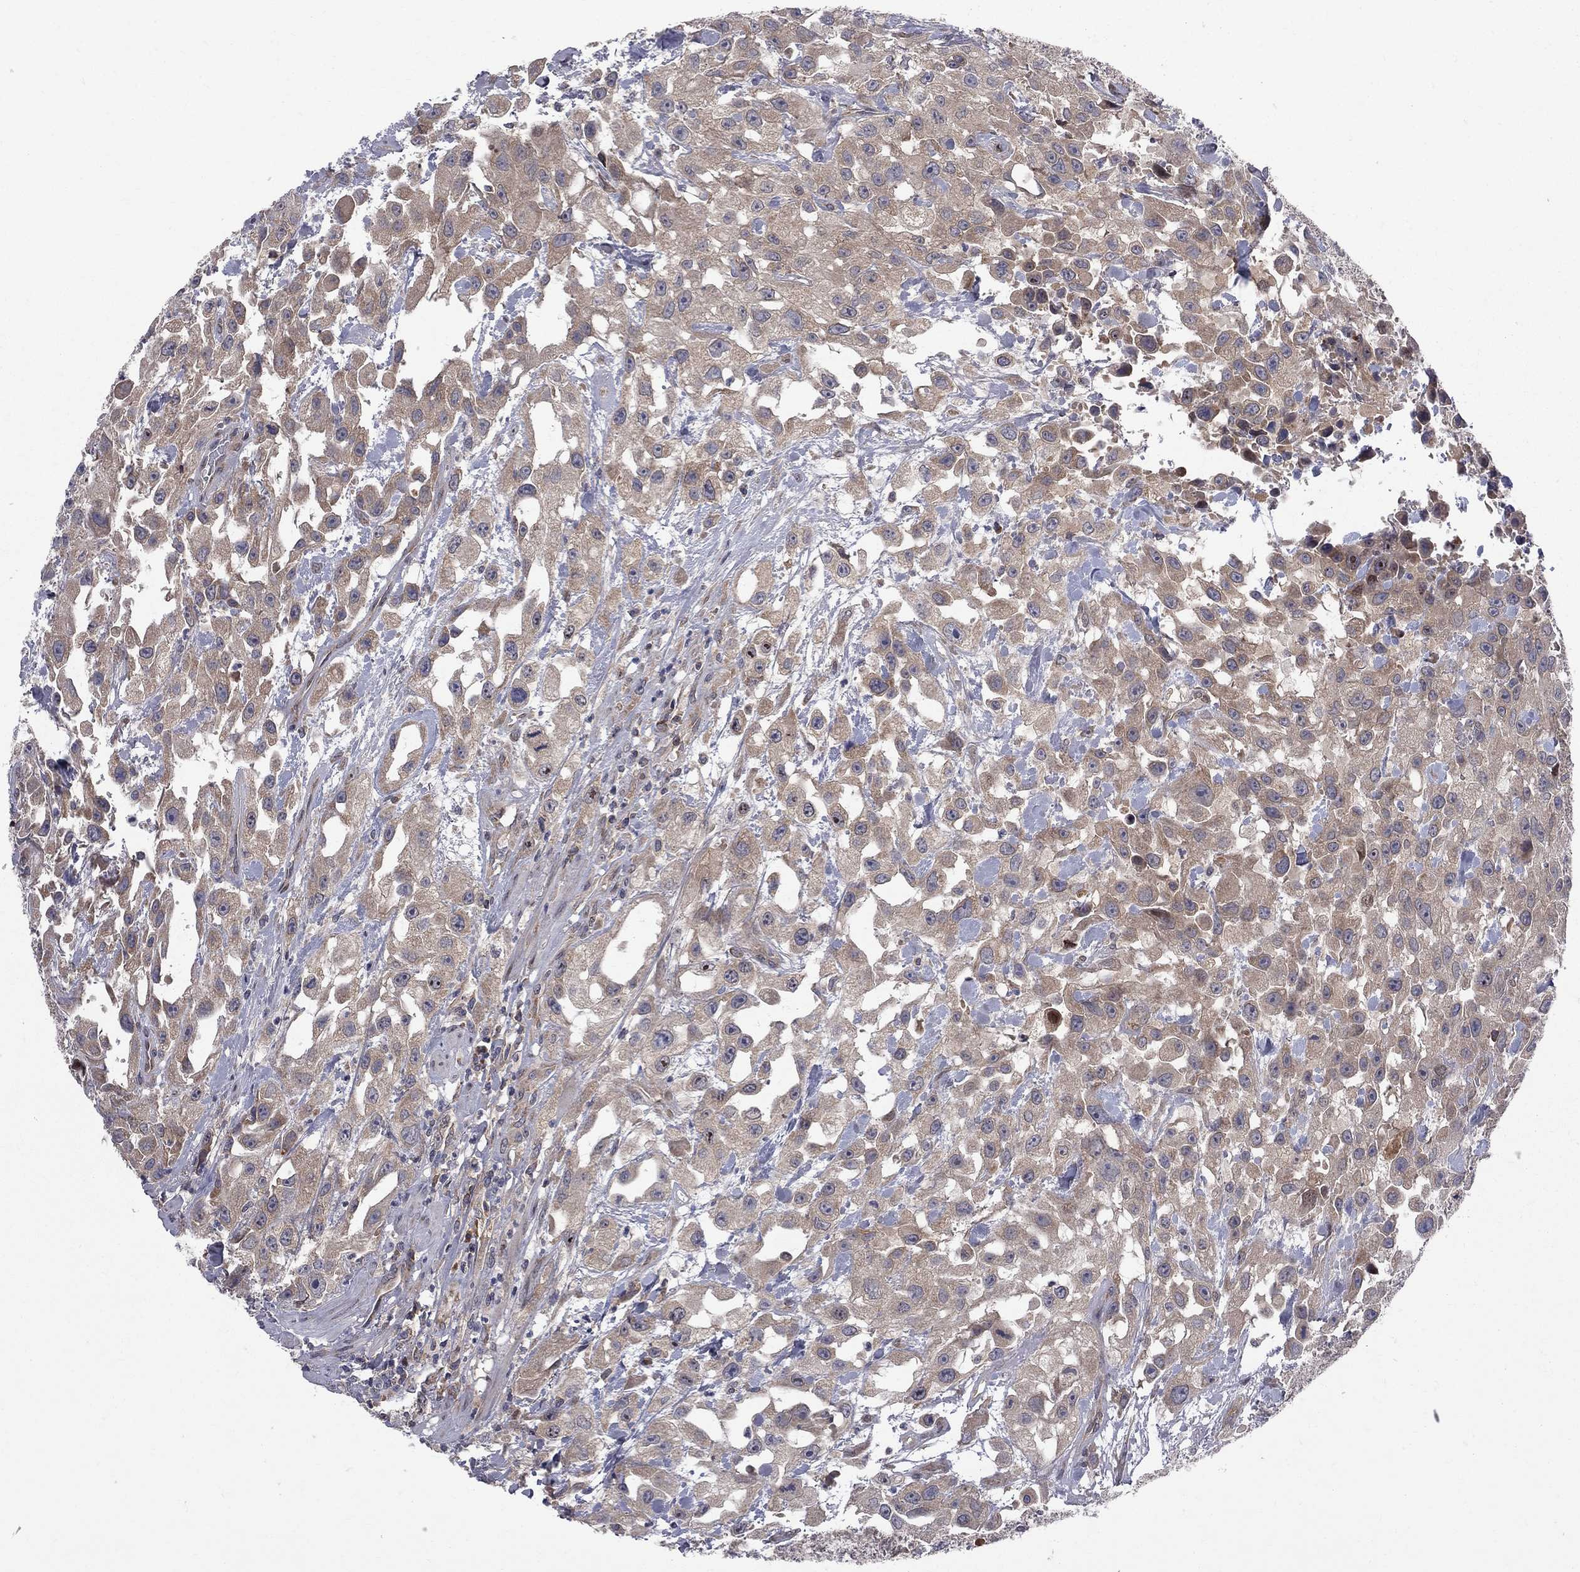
{"staining": {"intensity": "weak", "quantity": ">75%", "location": "cytoplasmic/membranous"}, "tissue": "urothelial cancer", "cell_type": "Tumor cells", "image_type": "cancer", "snomed": [{"axis": "morphology", "description": "Urothelial carcinoma, High grade"}, {"axis": "topography", "description": "Urinary bladder"}], "caption": "A brown stain shows weak cytoplasmic/membranous positivity of a protein in human urothelial carcinoma (high-grade) tumor cells. (DAB (3,3'-diaminobenzidine) IHC with brightfield microscopy, high magnification).", "gene": "CNOT11", "patient": {"sex": "male", "age": 79}}